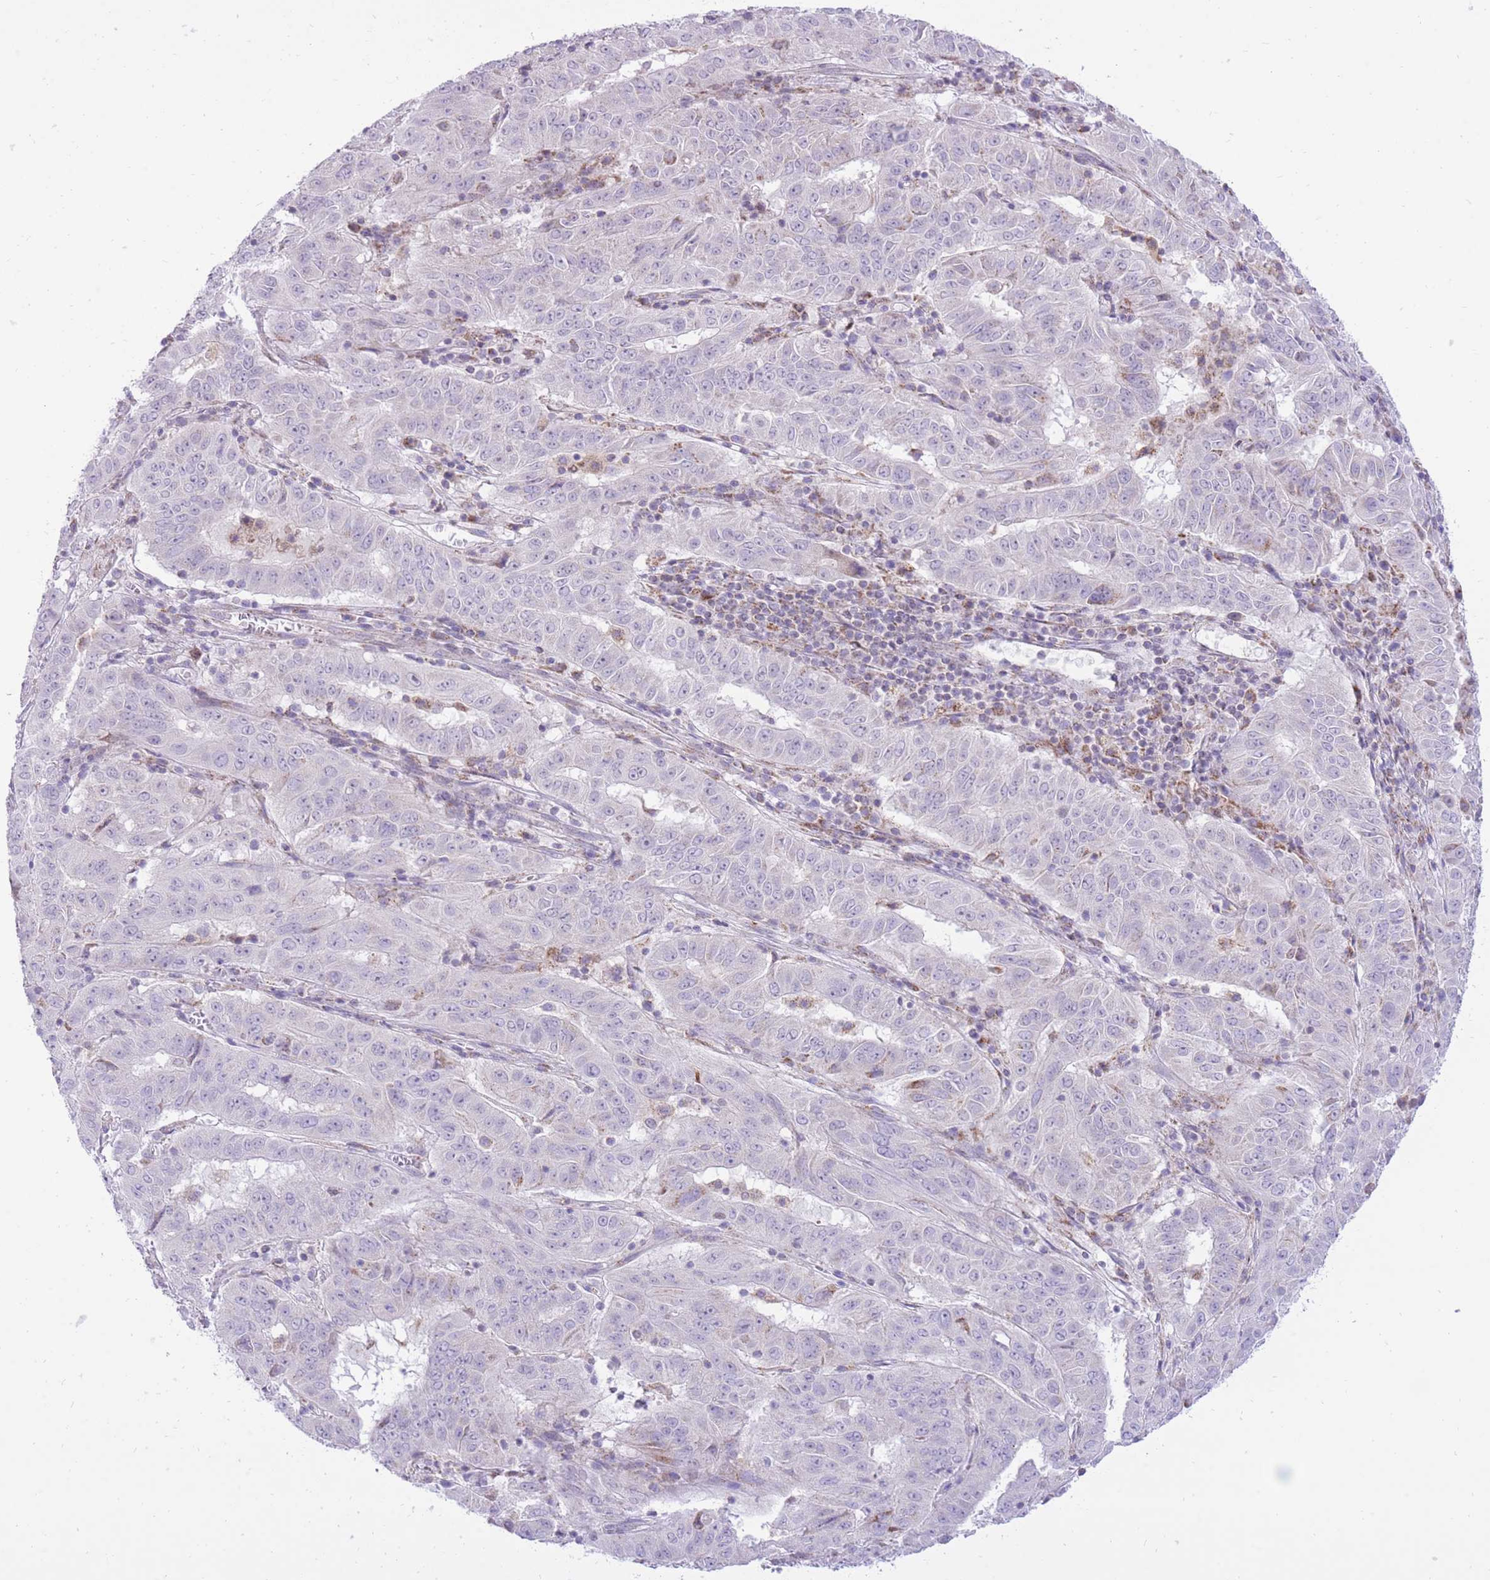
{"staining": {"intensity": "negative", "quantity": "none", "location": "none"}, "tissue": "pancreatic cancer", "cell_type": "Tumor cells", "image_type": "cancer", "snomed": [{"axis": "morphology", "description": "Adenocarcinoma, NOS"}, {"axis": "topography", "description": "Pancreas"}], "caption": "This is an immunohistochemistry image of human pancreatic adenocarcinoma. There is no expression in tumor cells.", "gene": "DENND2D", "patient": {"sex": "male", "age": 63}}